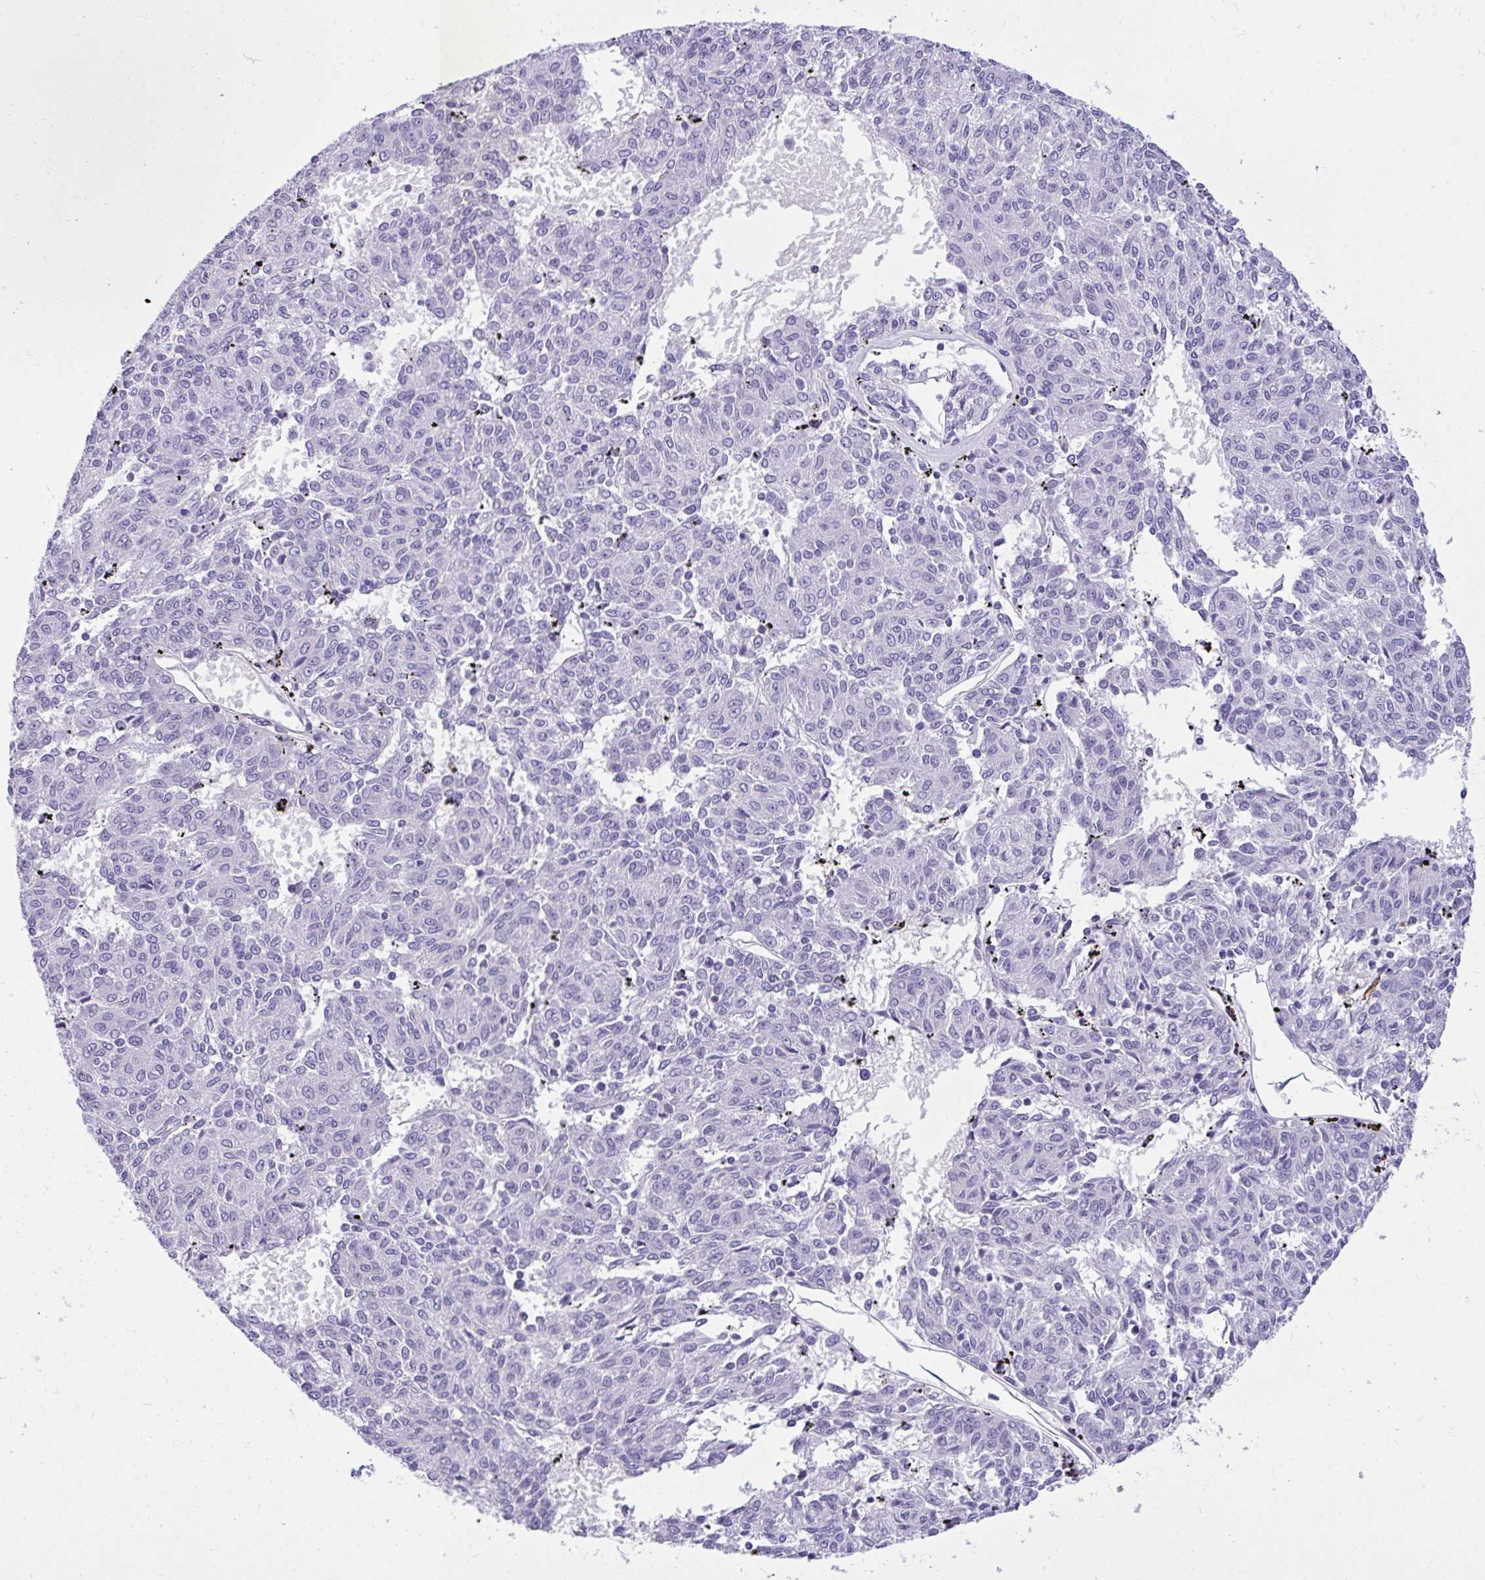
{"staining": {"intensity": "negative", "quantity": "none", "location": "none"}, "tissue": "melanoma", "cell_type": "Tumor cells", "image_type": "cancer", "snomed": [{"axis": "morphology", "description": "Malignant melanoma, NOS"}, {"axis": "topography", "description": "Skin"}], "caption": "An image of human malignant melanoma is negative for staining in tumor cells.", "gene": "TLN2", "patient": {"sex": "female", "age": 72}}